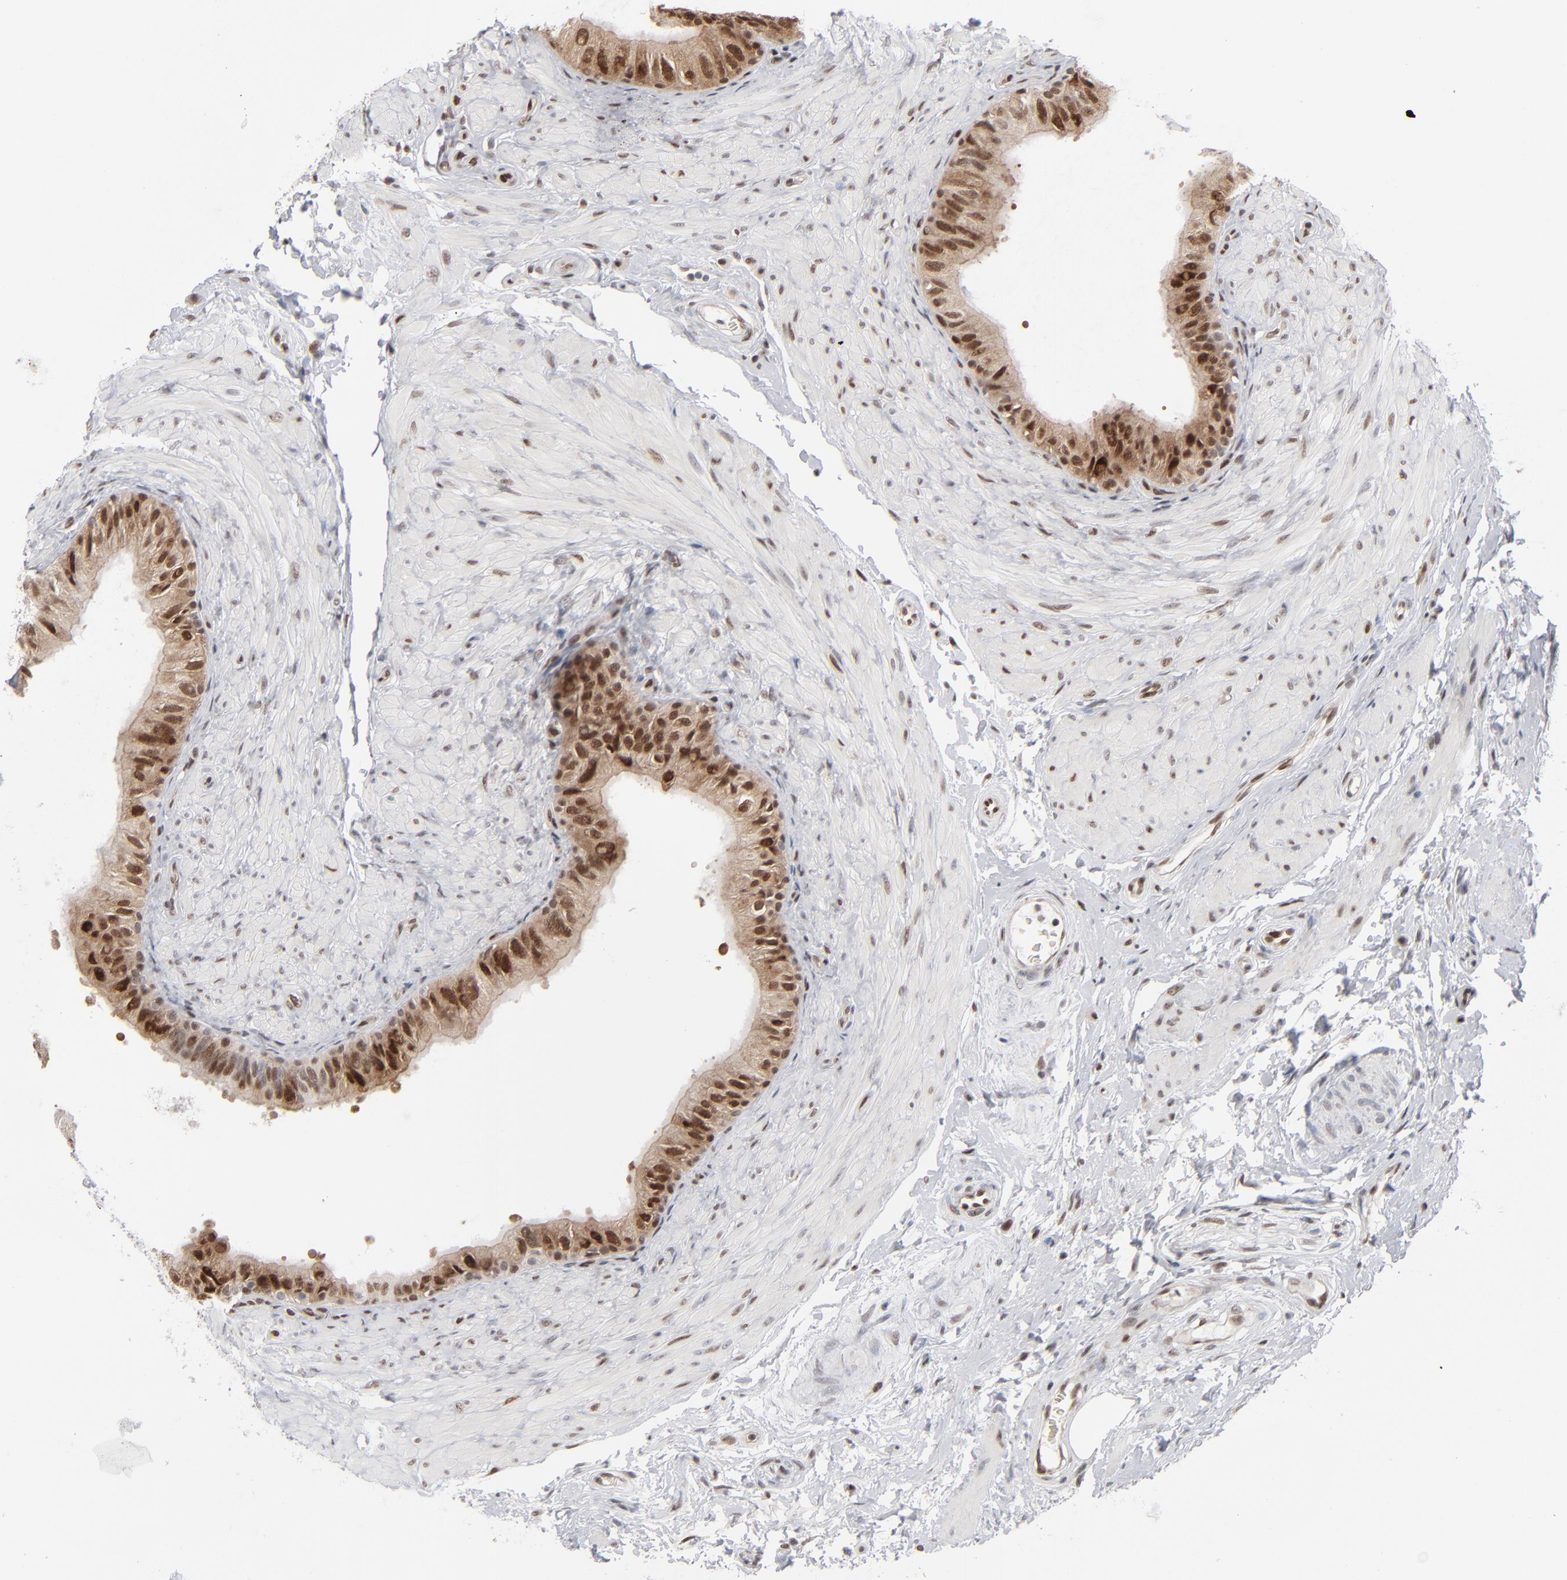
{"staining": {"intensity": "strong", "quantity": ">75%", "location": "cytoplasmic/membranous,nuclear"}, "tissue": "epididymis", "cell_type": "Glandular cells", "image_type": "normal", "snomed": [{"axis": "morphology", "description": "Normal tissue, NOS"}, {"axis": "topography", "description": "Epididymis"}], "caption": "This is a photomicrograph of immunohistochemistry staining of unremarkable epididymis, which shows strong expression in the cytoplasmic/membranous,nuclear of glandular cells.", "gene": "IRF9", "patient": {"sex": "male", "age": 68}}